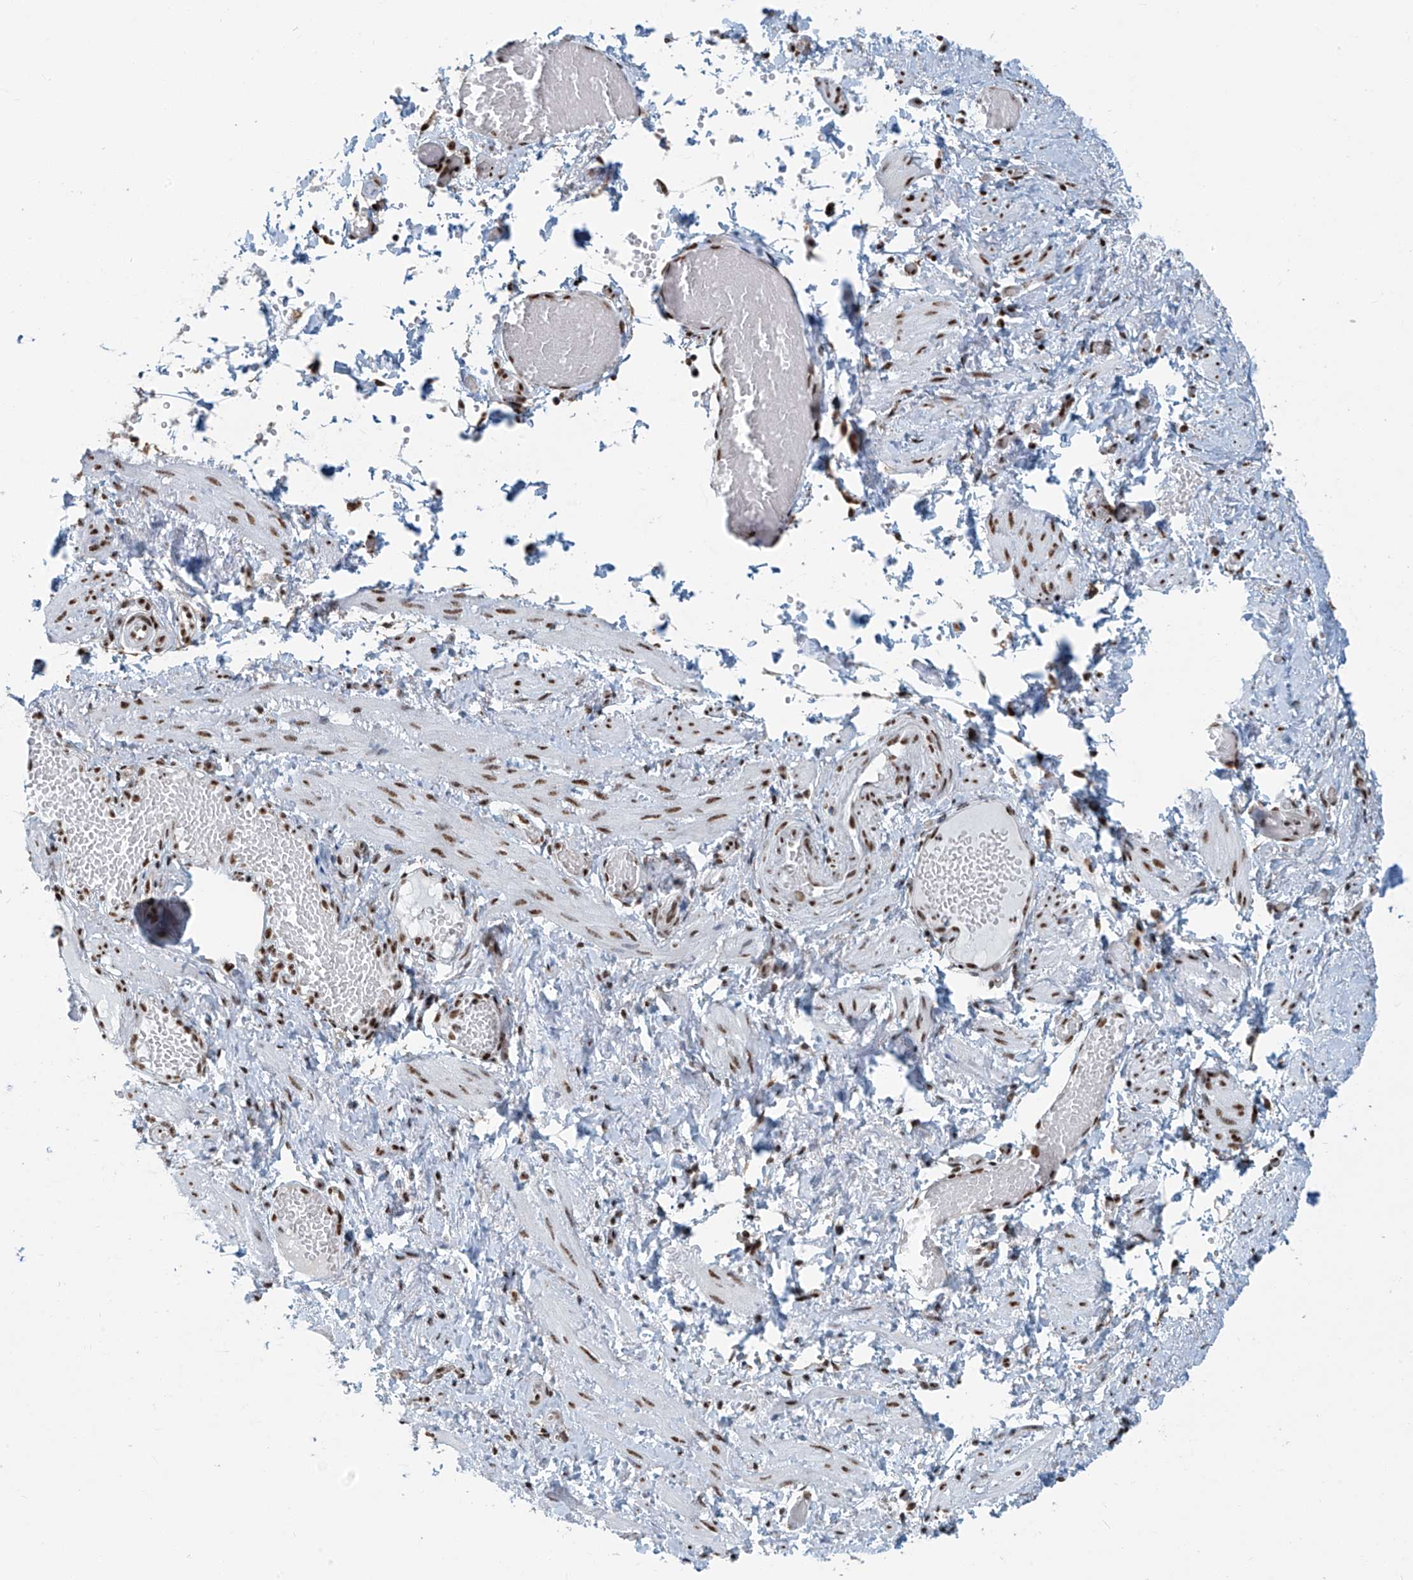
{"staining": {"intensity": "moderate", "quantity": ">75%", "location": "nuclear"}, "tissue": "adipose tissue", "cell_type": "Adipocytes", "image_type": "normal", "snomed": [{"axis": "morphology", "description": "Normal tissue, NOS"}, {"axis": "topography", "description": "Smooth muscle"}, {"axis": "topography", "description": "Peripheral nerve tissue"}], "caption": "Immunohistochemical staining of benign adipose tissue displays >75% levels of moderate nuclear protein expression in approximately >75% of adipocytes.", "gene": "ENSG00000257390", "patient": {"sex": "female", "age": 39}}